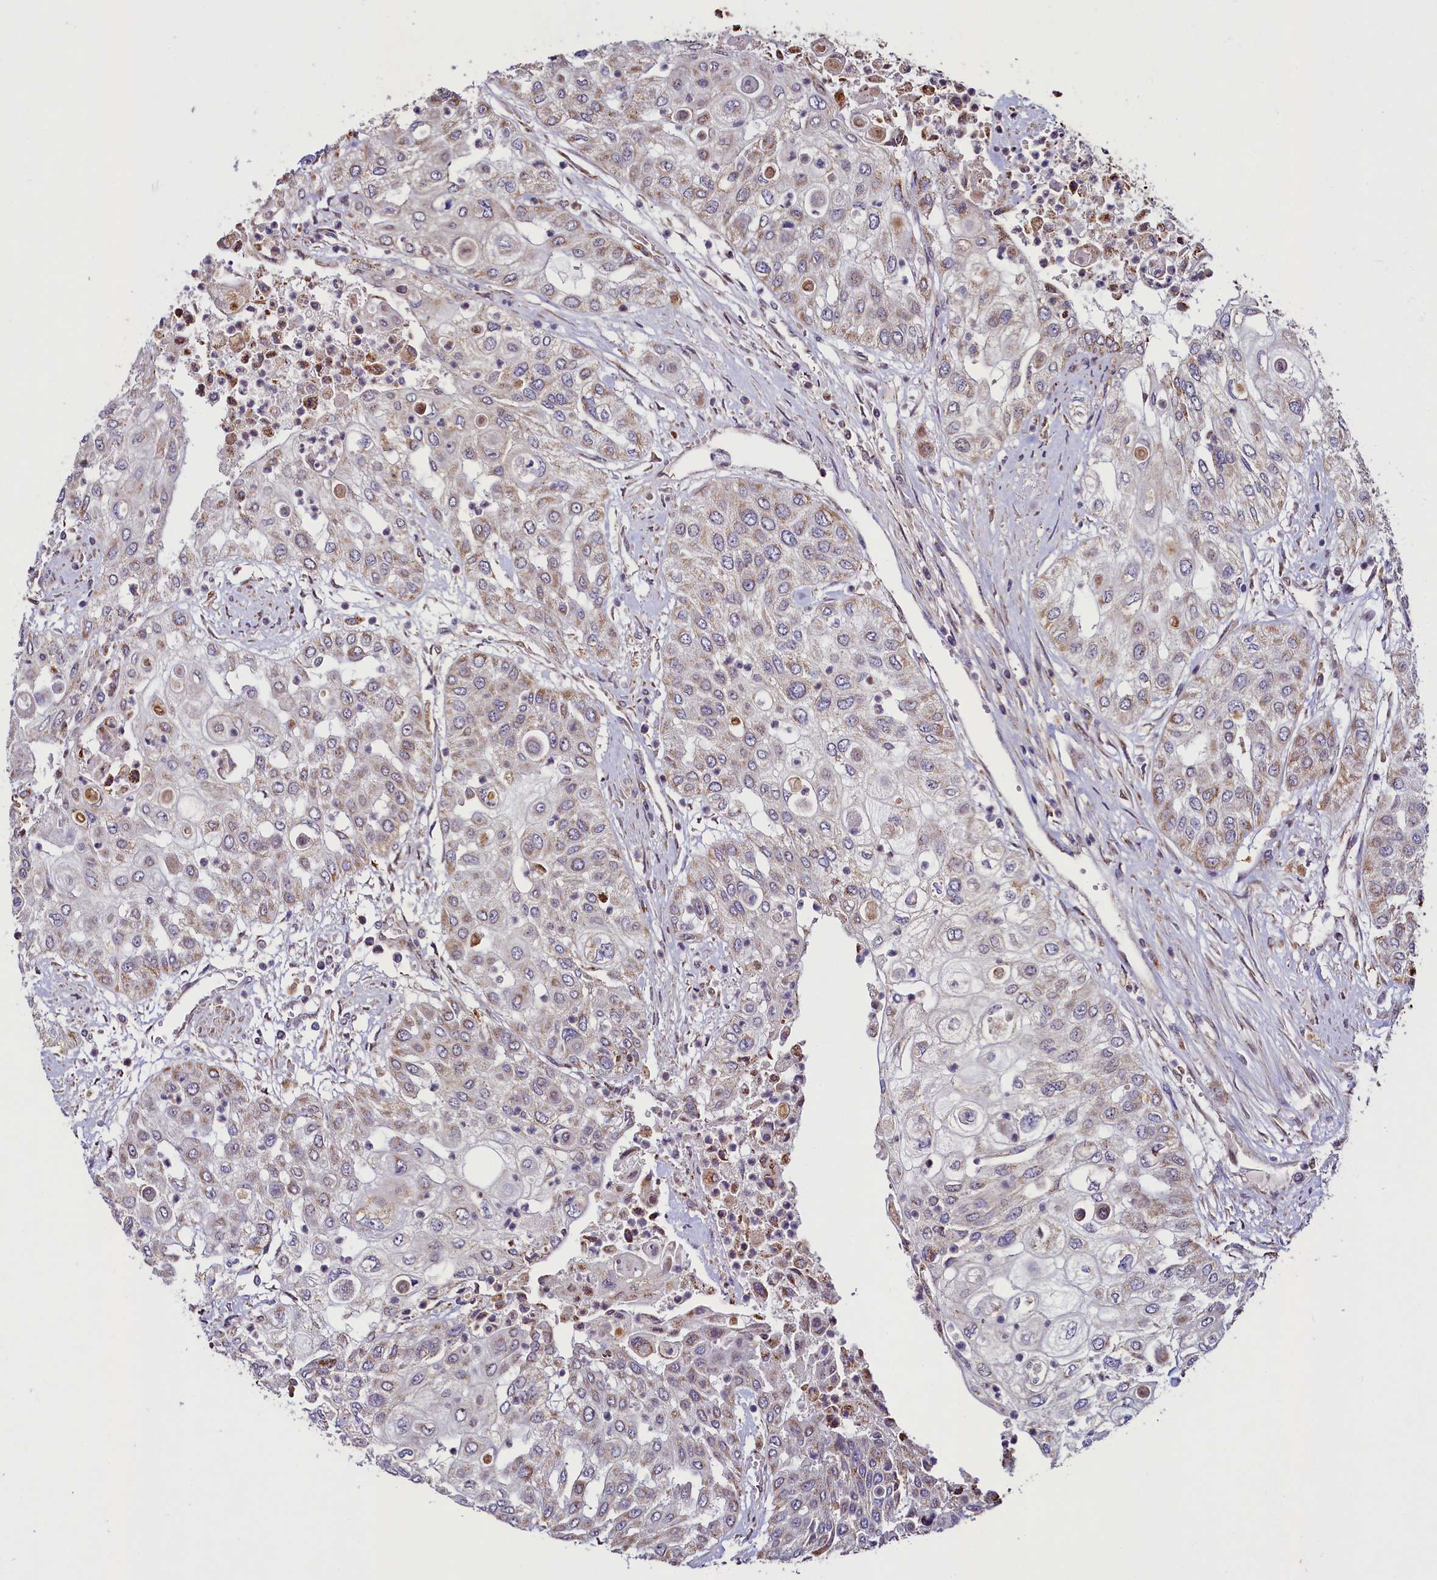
{"staining": {"intensity": "weak", "quantity": "25%-75%", "location": "cytoplasmic/membranous"}, "tissue": "urothelial cancer", "cell_type": "Tumor cells", "image_type": "cancer", "snomed": [{"axis": "morphology", "description": "Urothelial carcinoma, High grade"}, {"axis": "topography", "description": "Urinary bladder"}], "caption": "This image shows urothelial carcinoma (high-grade) stained with IHC to label a protein in brown. The cytoplasmic/membranous of tumor cells show weak positivity for the protein. Nuclei are counter-stained blue.", "gene": "ZNF577", "patient": {"sex": "female", "age": 79}}